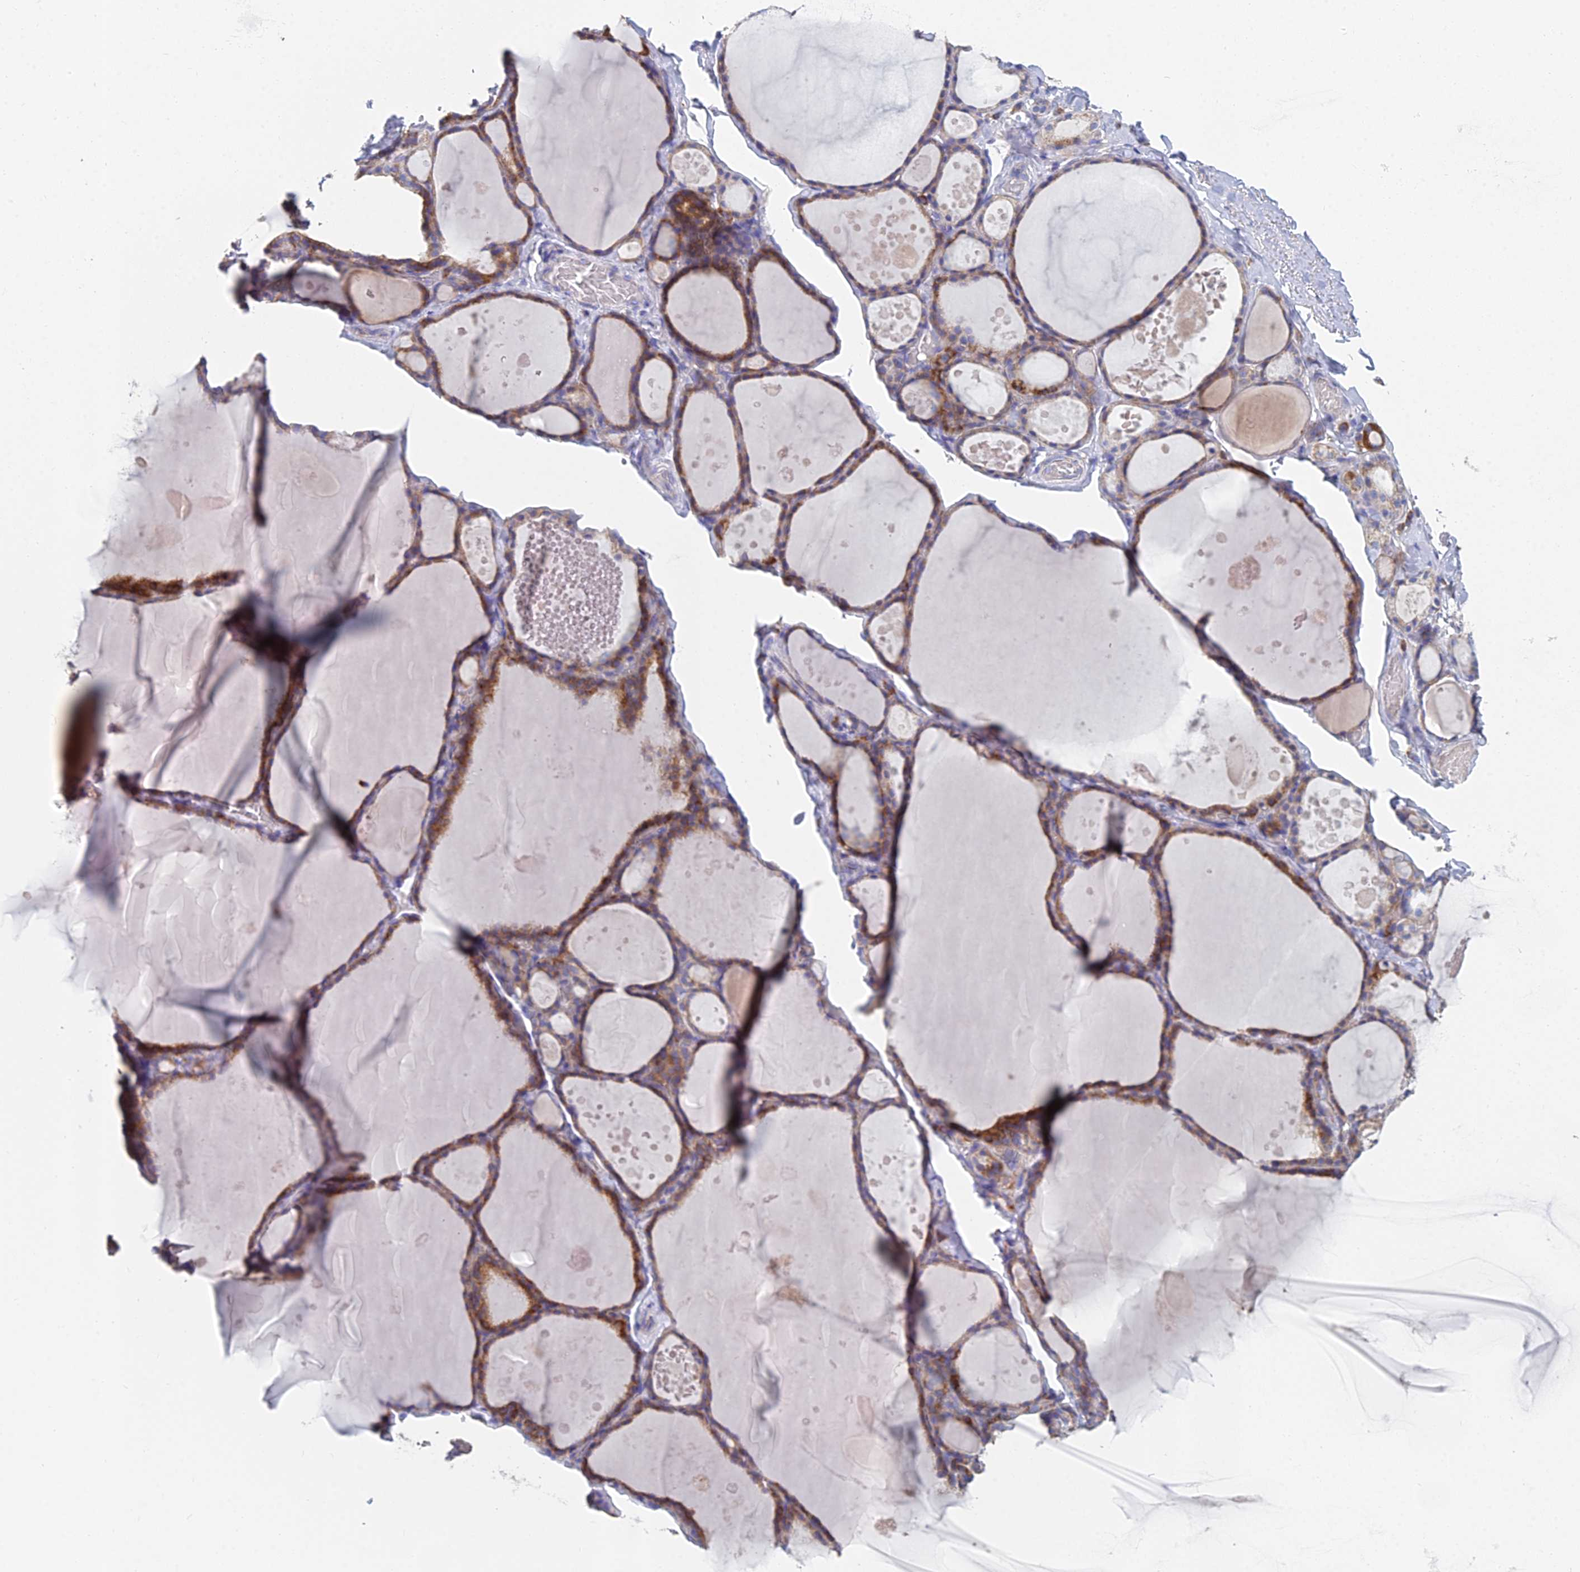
{"staining": {"intensity": "moderate", "quantity": ">75%", "location": "cytoplasmic/membranous"}, "tissue": "thyroid gland", "cell_type": "Glandular cells", "image_type": "normal", "snomed": [{"axis": "morphology", "description": "Normal tissue, NOS"}, {"axis": "topography", "description": "Thyroid gland"}], "caption": "This image displays normal thyroid gland stained with immunohistochemistry (IHC) to label a protein in brown. The cytoplasmic/membranous of glandular cells show moderate positivity for the protein. Nuclei are counter-stained blue.", "gene": "CRACR2B", "patient": {"sex": "male", "age": 56}}